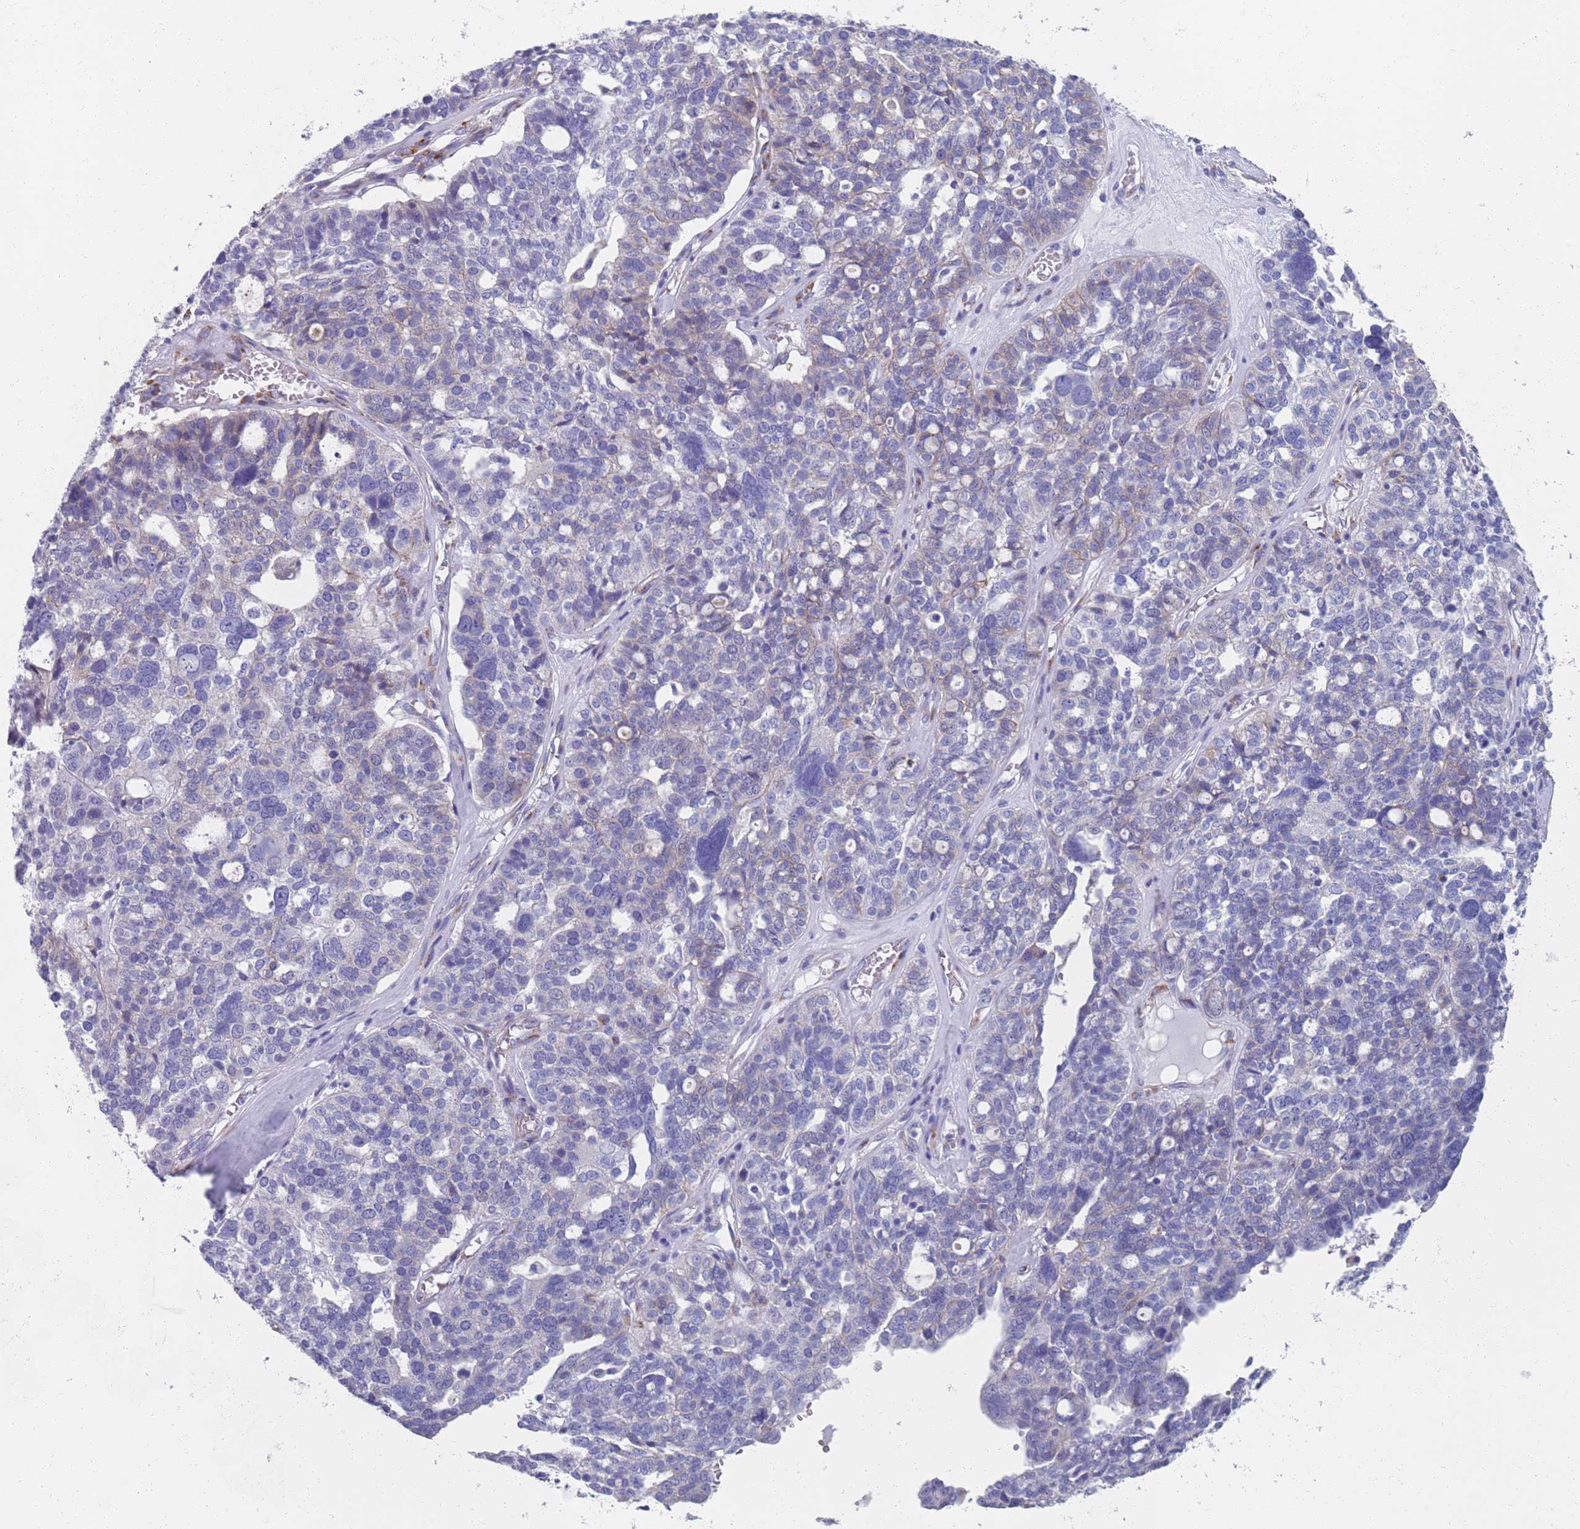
{"staining": {"intensity": "weak", "quantity": "<25%", "location": "cytoplasmic/membranous"}, "tissue": "ovarian cancer", "cell_type": "Tumor cells", "image_type": "cancer", "snomed": [{"axis": "morphology", "description": "Cystadenocarcinoma, serous, NOS"}, {"axis": "topography", "description": "Ovary"}], "caption": "Immunohistochemical staining of ovarian cancer shows no significant expression in tumor cells. (DAB (3,3'-diaminobenzidine) IHC visualized using brightfield microscopy, high magnification).", "gene": "PLOD1", "patient": {"sex": "female", "age": 59}}